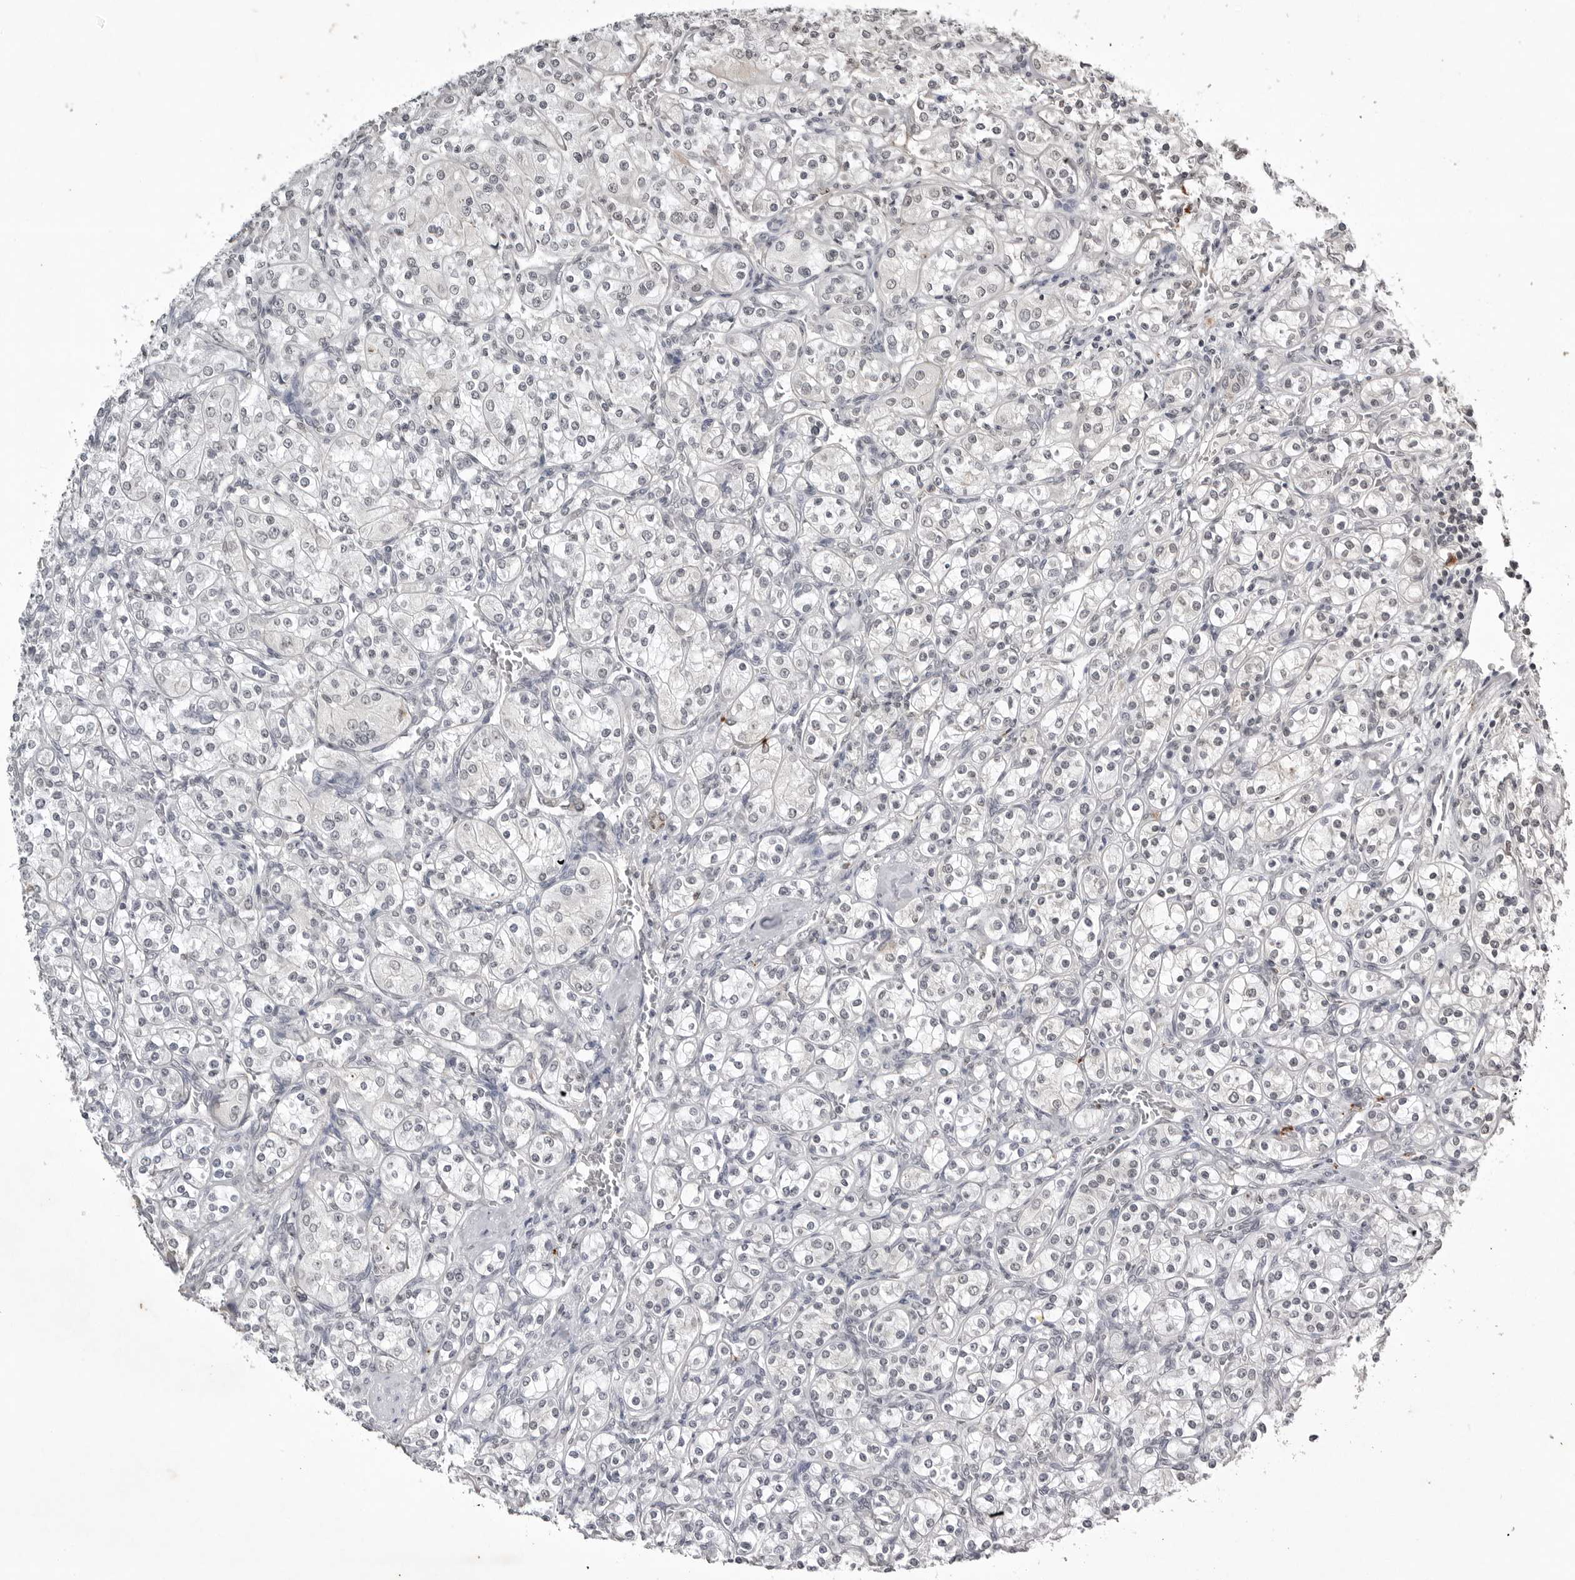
{"staining": {"intensity": "negative", "quantity": "none", "location": "none"}, "tissue": "renal cancer", "cell_type": "Tumor cells", "image_type": "cancer", "snomed": [{"axis": "morphology", "description": "Adenocarcinoma, NOS"}, {"axis": "topography", "description": "Kidney"}], "caption": "The immunohistochemistry (IHC) image has no significant expression in tumor cells of renal cancer tissue.", "gene": "RRM1", "patient": {"sex": "male", "age": 77}}